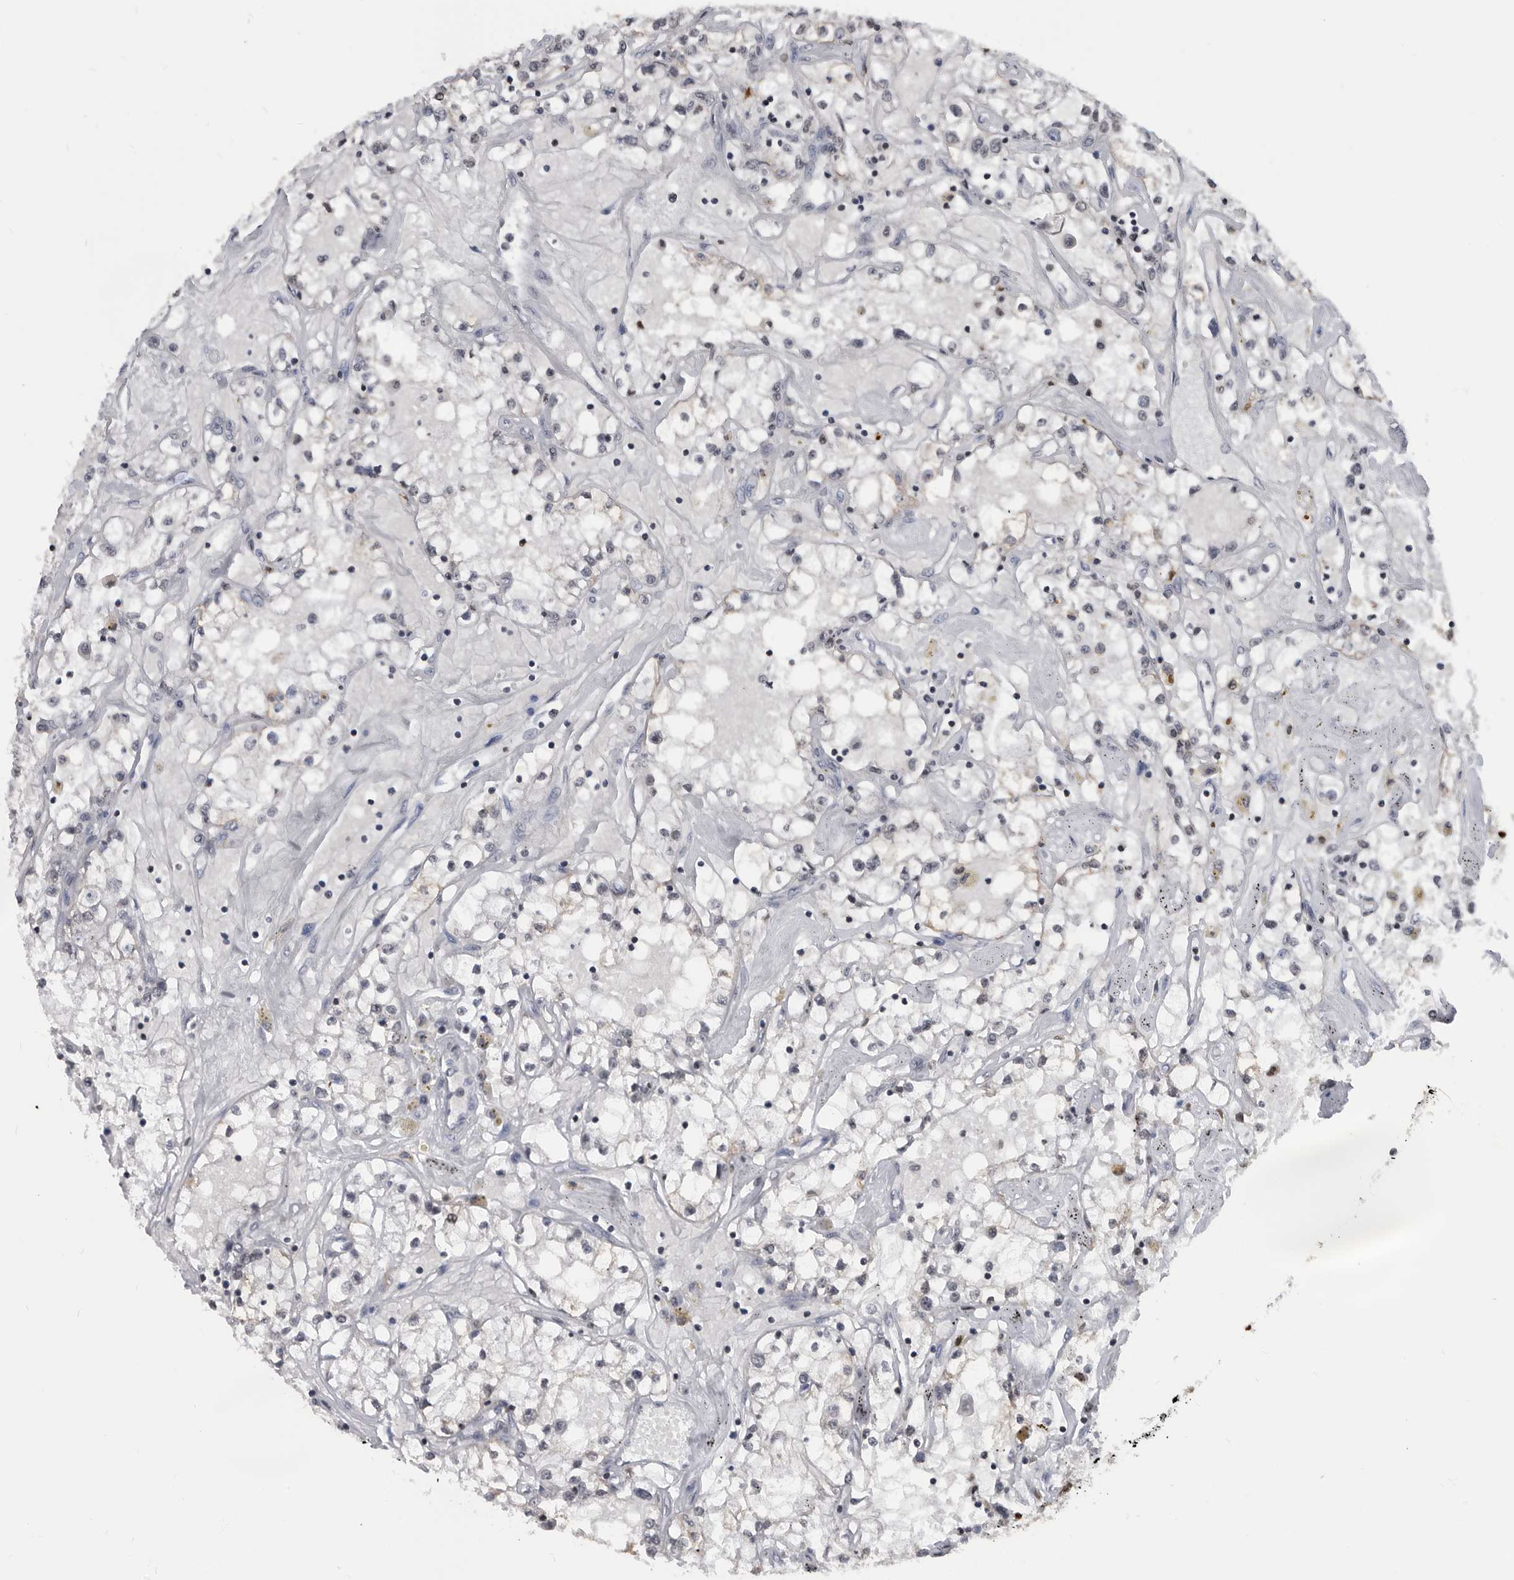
{"staining": {"intensity": "negative", "quantity": "none", "location": "none"}, "tissue": "renal cancer", "cell_type": "Tumor cells", "image_type": "cancer", "snomed": [{"axis": "morphology", "description": "Adenocarcinoma, NOS"}, {"axis": "topography", "description": "Kidney"}], "caption": "A histopathology image of renal adenocarcinoma stained for a protein exhibits no brown staining in tumor cells.", "gene": "TSTD1", "patient": {"sex": "male", "age": 56}}